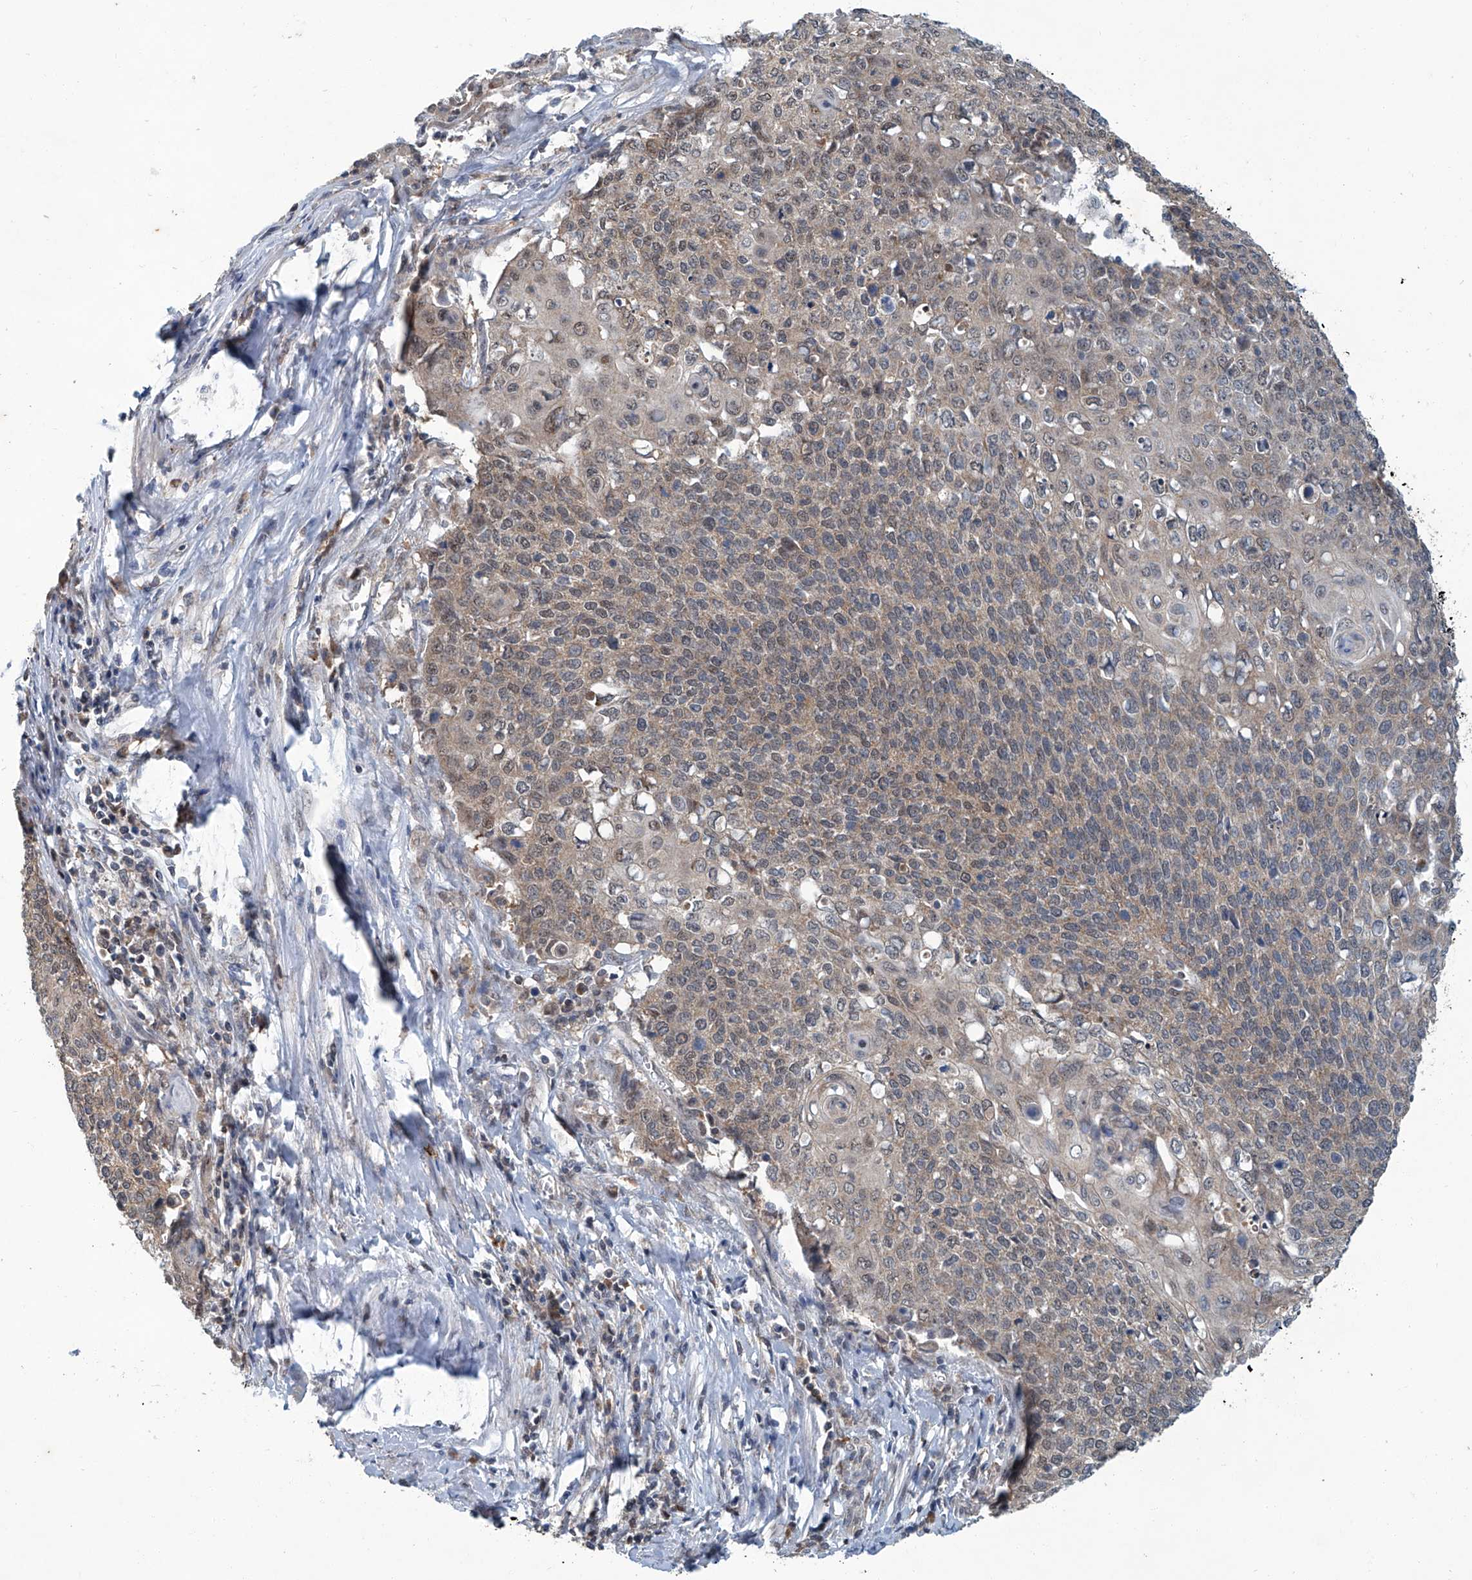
{"staining": {"intensity": "weak", "quantity": ">75%", "location": "cytoplasmic/membranous"}, "tissue": "cervical cancer", "cell_type": "Tumor cells", "image_type": "cancer", "snomed": [{"axis": "morphology", "description": "Squamous cell carcinoma, NOS"}, {"axis": "topography", "description": "Cervix"}], "caption": "Cervical cancer stained with DAB (3,3'-diaminobenzidine) immunohistochemistry (IHC) exhibits low levels of weak cytoplasmic/membranous positivity in about >75% of tumor cells. (DAB IHC with brightfield microscopy, high magnification).", "gene": "CLK1", "patient": {"sex": "female", "age": 39}}